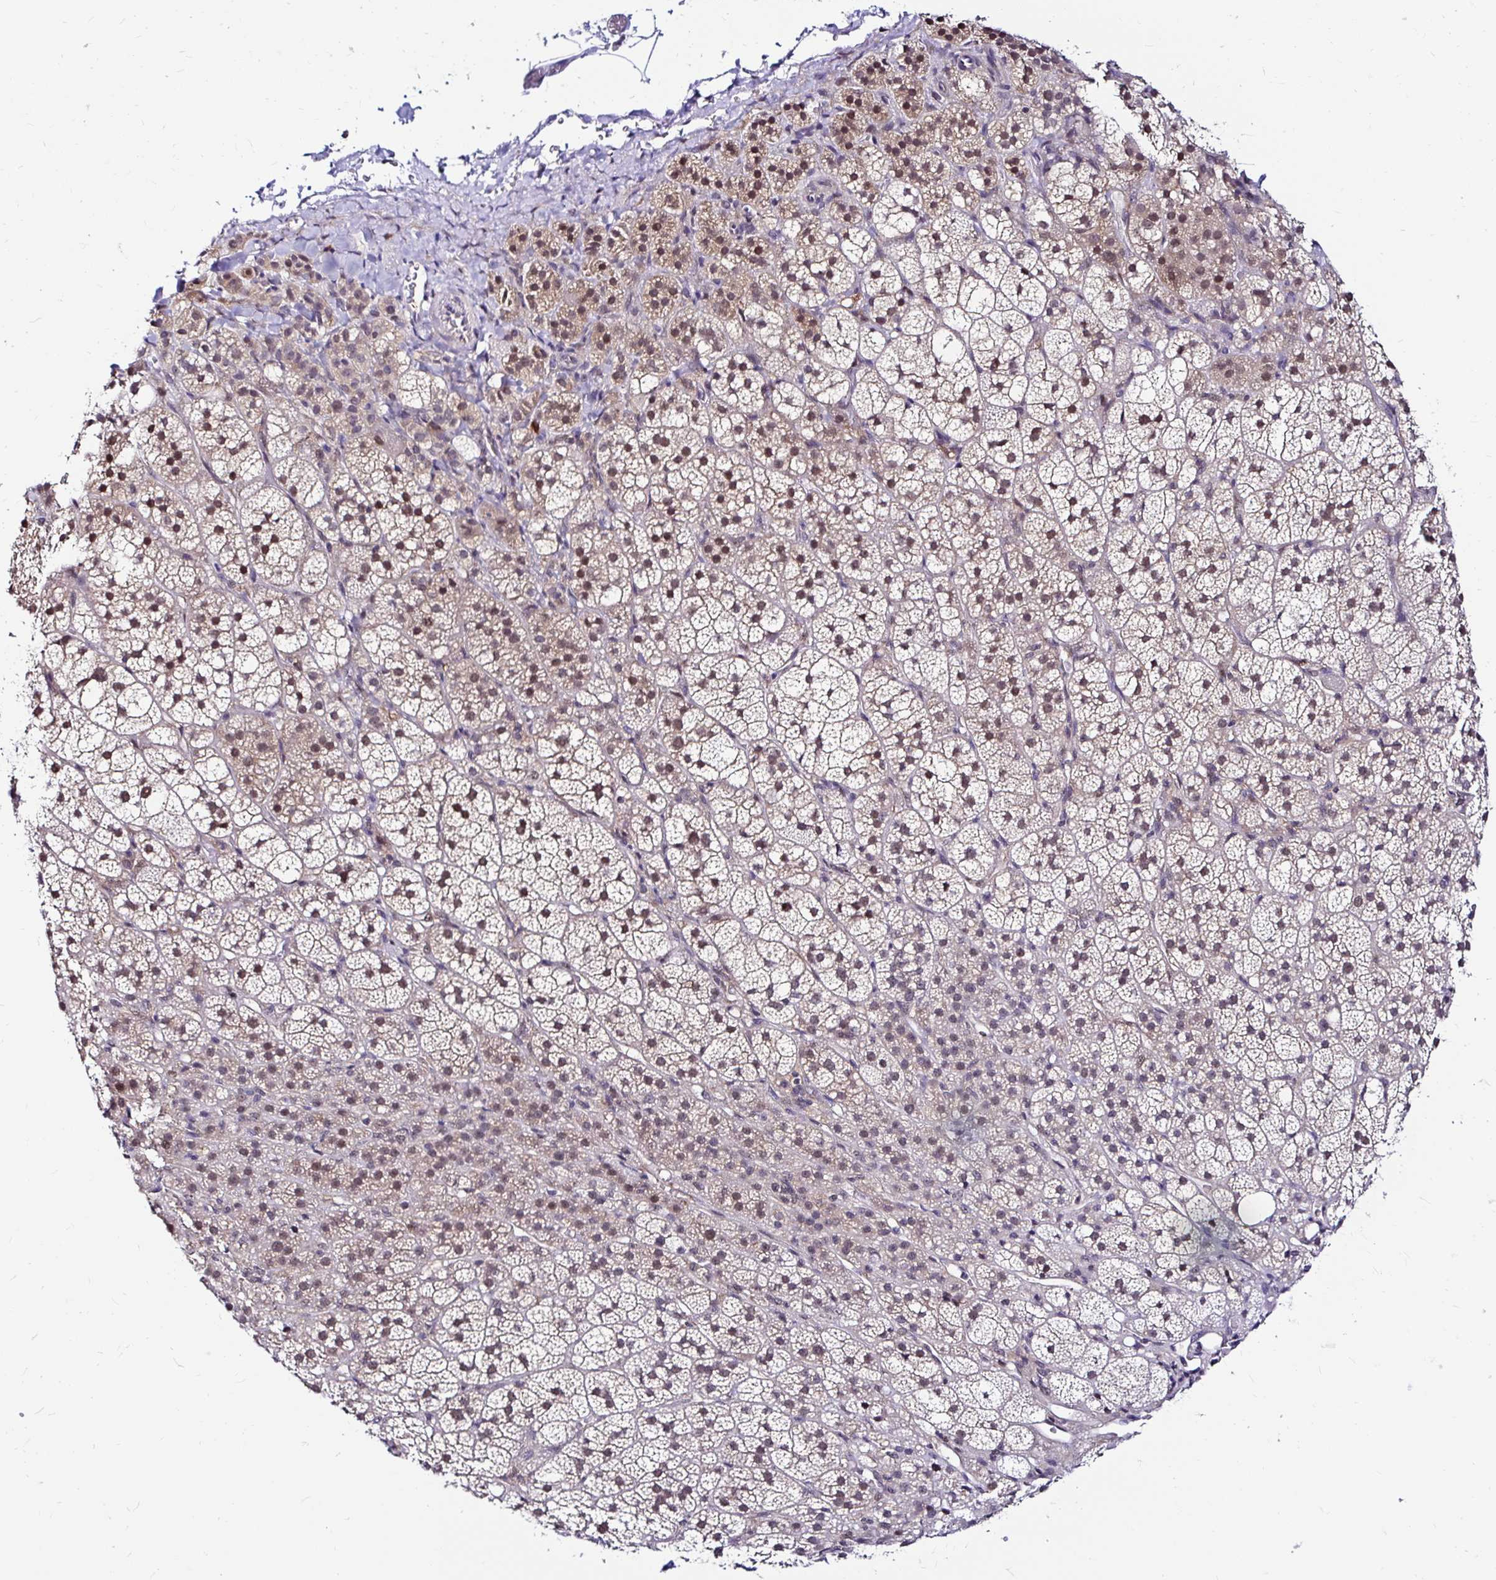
{"staining": {"intensity": "moderate", "quantity": ">75%", "location": "nuclear"}, "tissue": "adrenal gland", "cell_type": "Glandular cells", "image_type": "normal", "snomed": [{"axis": "morphology", "description": "Normal tissue, NOS"}, {"axis": "topography", "description": "Adrenal gland"}], "caption": "Immunohistochemical staining of normal human adrenal gland shows moderate nuclear protein staining in about >75% of glandular cells.", "gene": "PSMD3", "patient": {"sex": "female", "age": 60}}